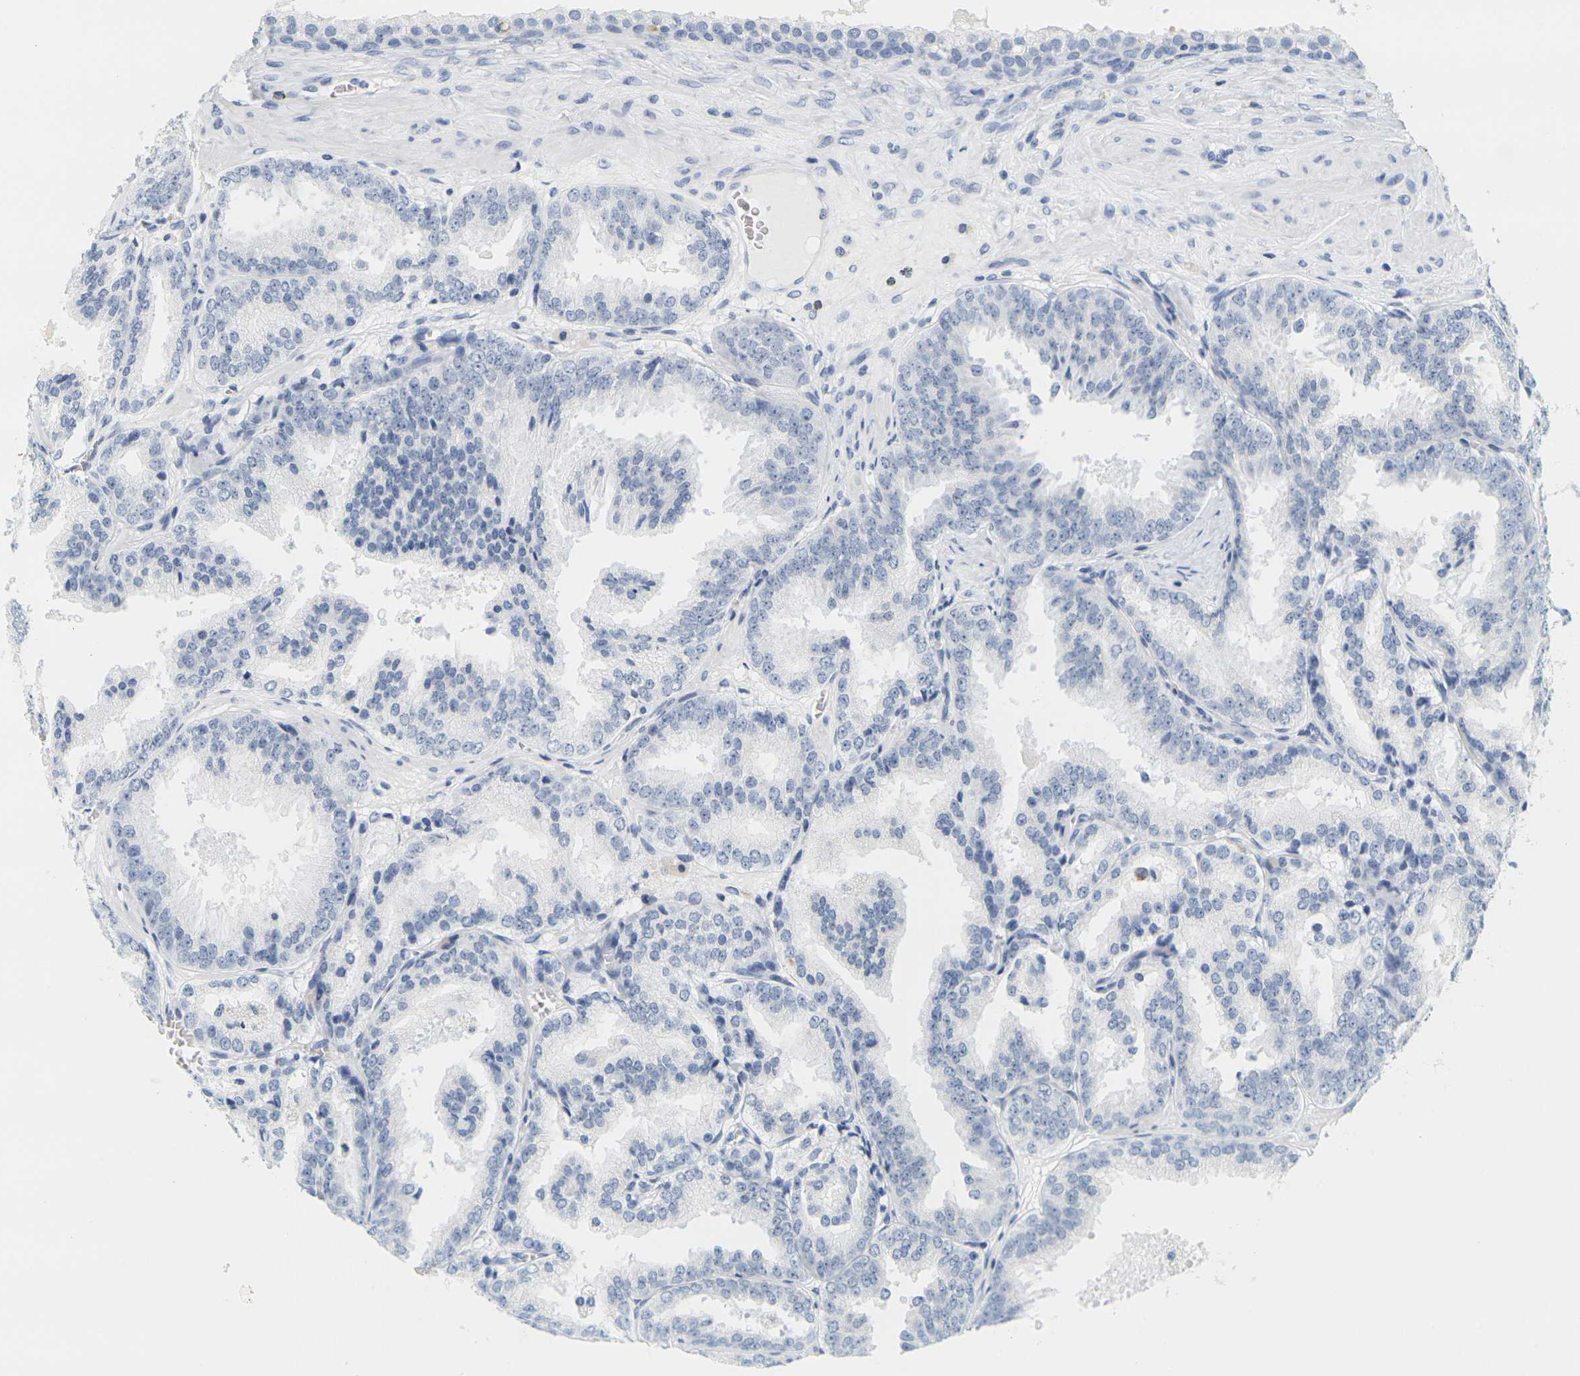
{"staining": {"intensity": "negative", "quantity": "none", "location": "none"}, "tissue": "prostate cancer", "cell_type": "Tumor cells", "image_type": "cancer", "snomed": [{"axis": "morphology", "description": "Adenocarcinoma, High grade"}, {"axis": "topography", "description": "Prostate"}], "caption": "A histopathology image of prostate high-grade adenocarcinoma stained for a protein exhibits no brown staining in tumor cells.", "gene": "HLA-DOB", "patient": {"sex": "male", "age": 61}}